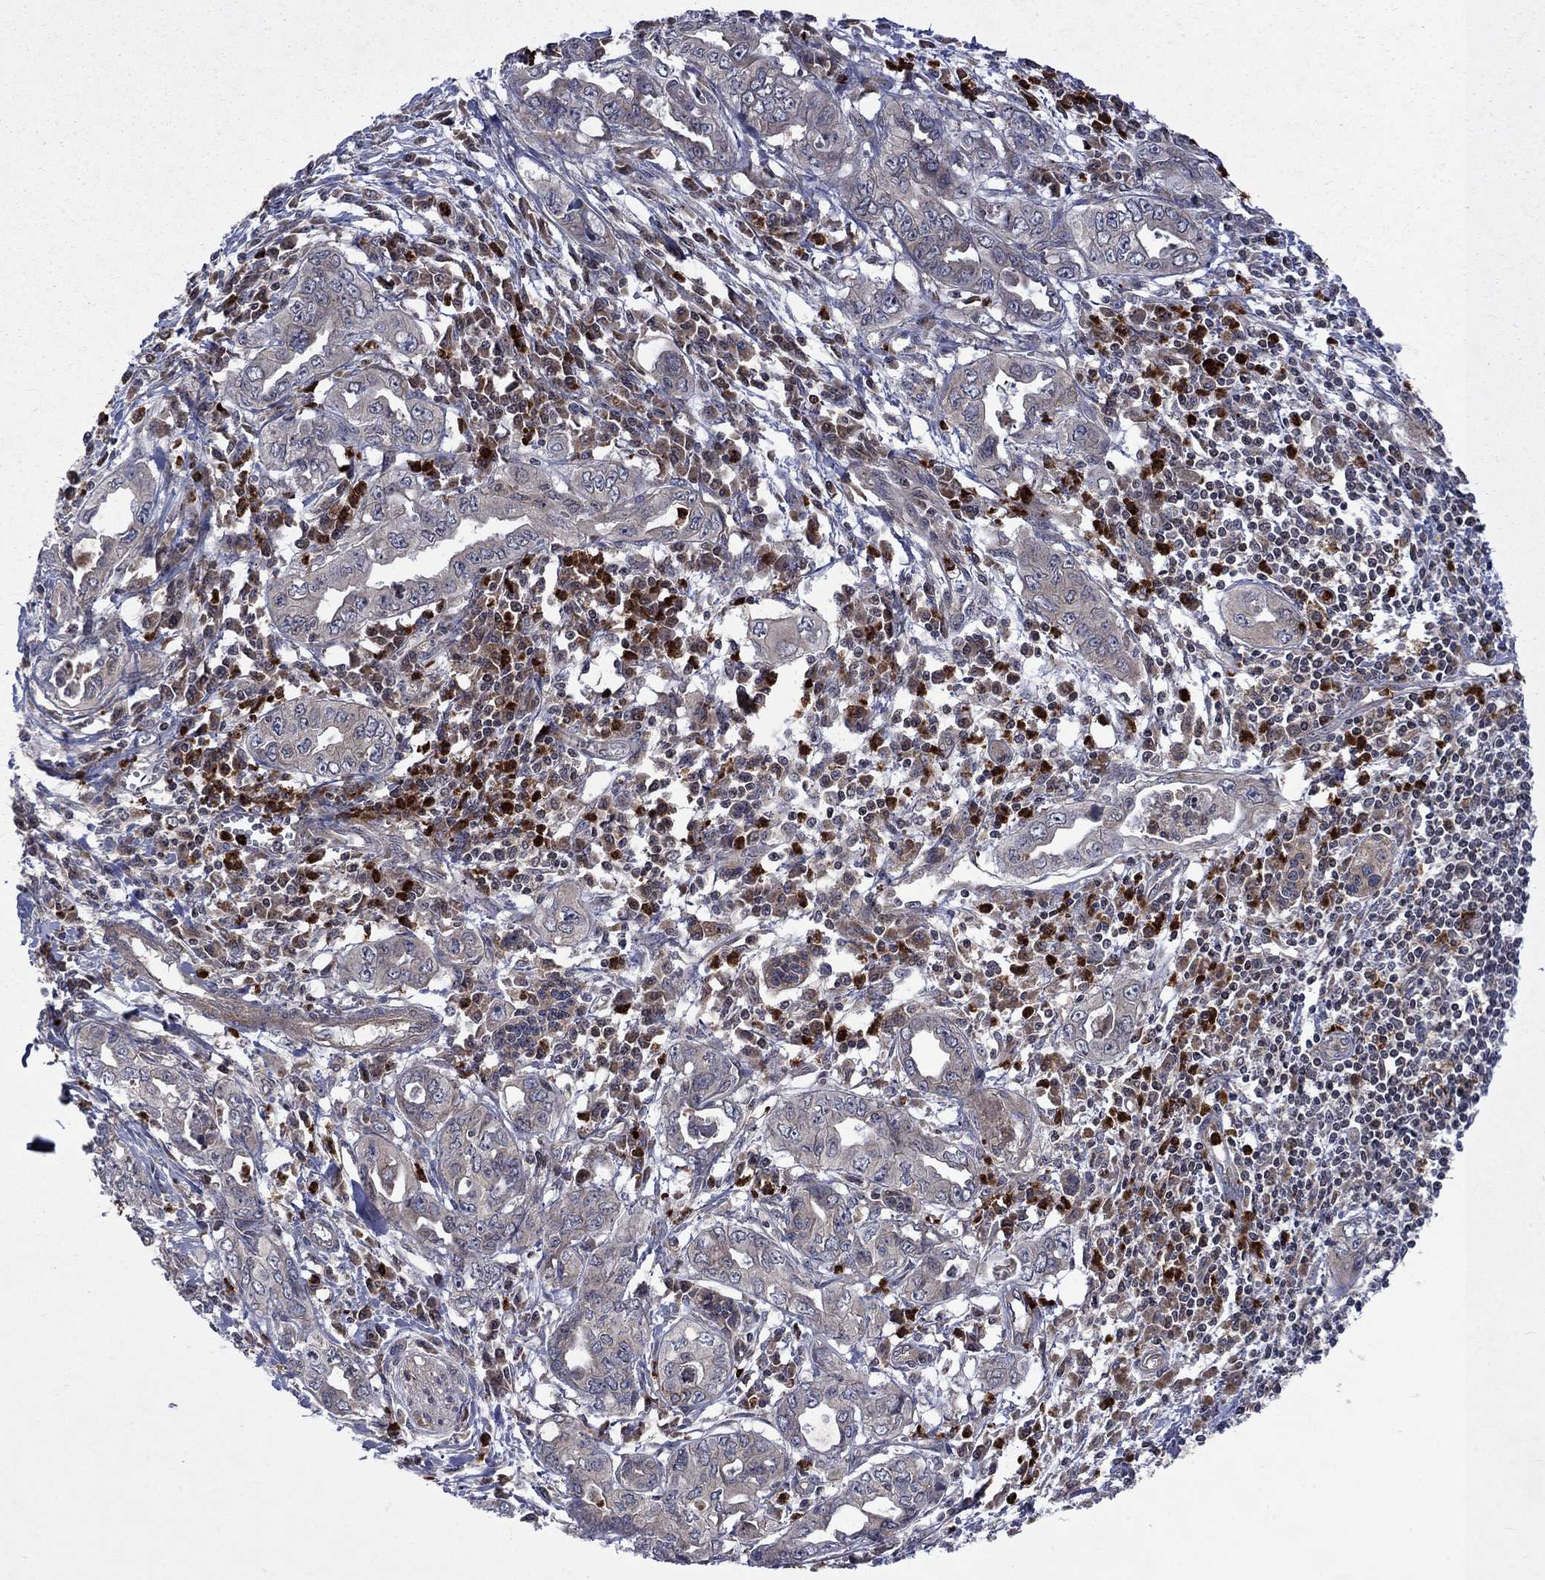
{"staining": {"intensity": "weak", "quantity": "25%-75%", "location": "cytoplasmic/membranous"}, "tissue": "pancreatic cancer", "cell_type": "Tumor cells", "image_type": "cancer", "snomed": [{"axis": "morphology", "description": "Adenocarcinoma, NOS"}, {"axis": "topography", "description": "Pancreas"}], "caption": "A micrograph showing weak cytoplasmic/membranous staining in about 25%-75% of tumor cells in pancreatic cancer, as visualized by brown immunohistochemical staining.", "gene": "TMEM33", "patient": {"sex": "male", "age": 68}}